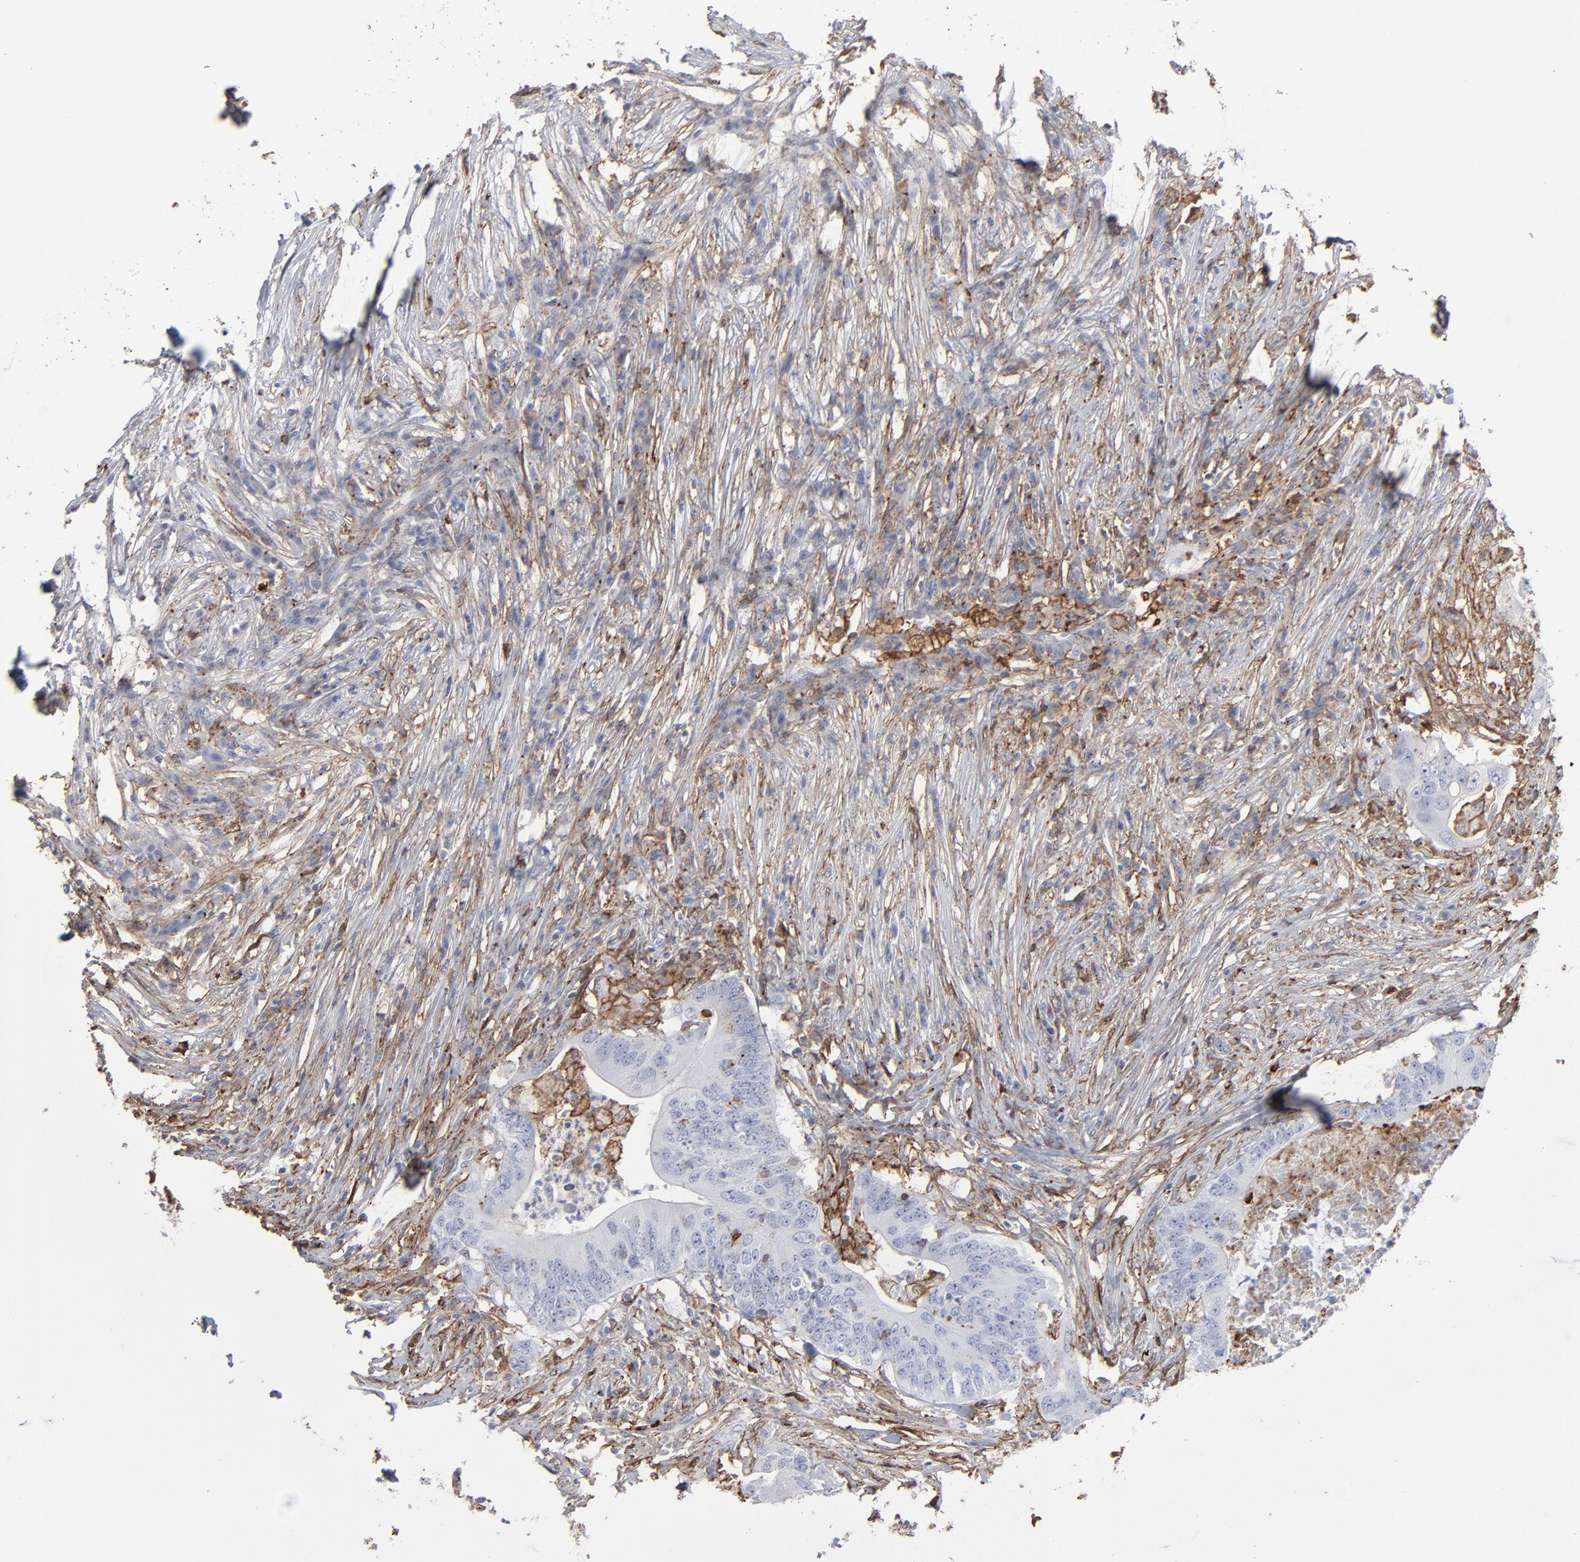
{"staining": {"intensity": "negative", "quantity": "none", "location": "none"}, "tissue": "colorectal cancer", "cell_type": "Tumor cells", "image_type": "cancer", "snomed": [{"axis": "morphology", "description": "Adenocarcinoma, NOS"}, {"axis": "topography", "description": "Colon"}], "caption": "This micrograph is of adenocarcinoma (colorectal) stained with IHC to label a protein in brown with the nuclei are counter-stained blue. There is no expression in tumor cells.", "gene": "ANXA5", "patient": {"sex": "male", "age": 71}}